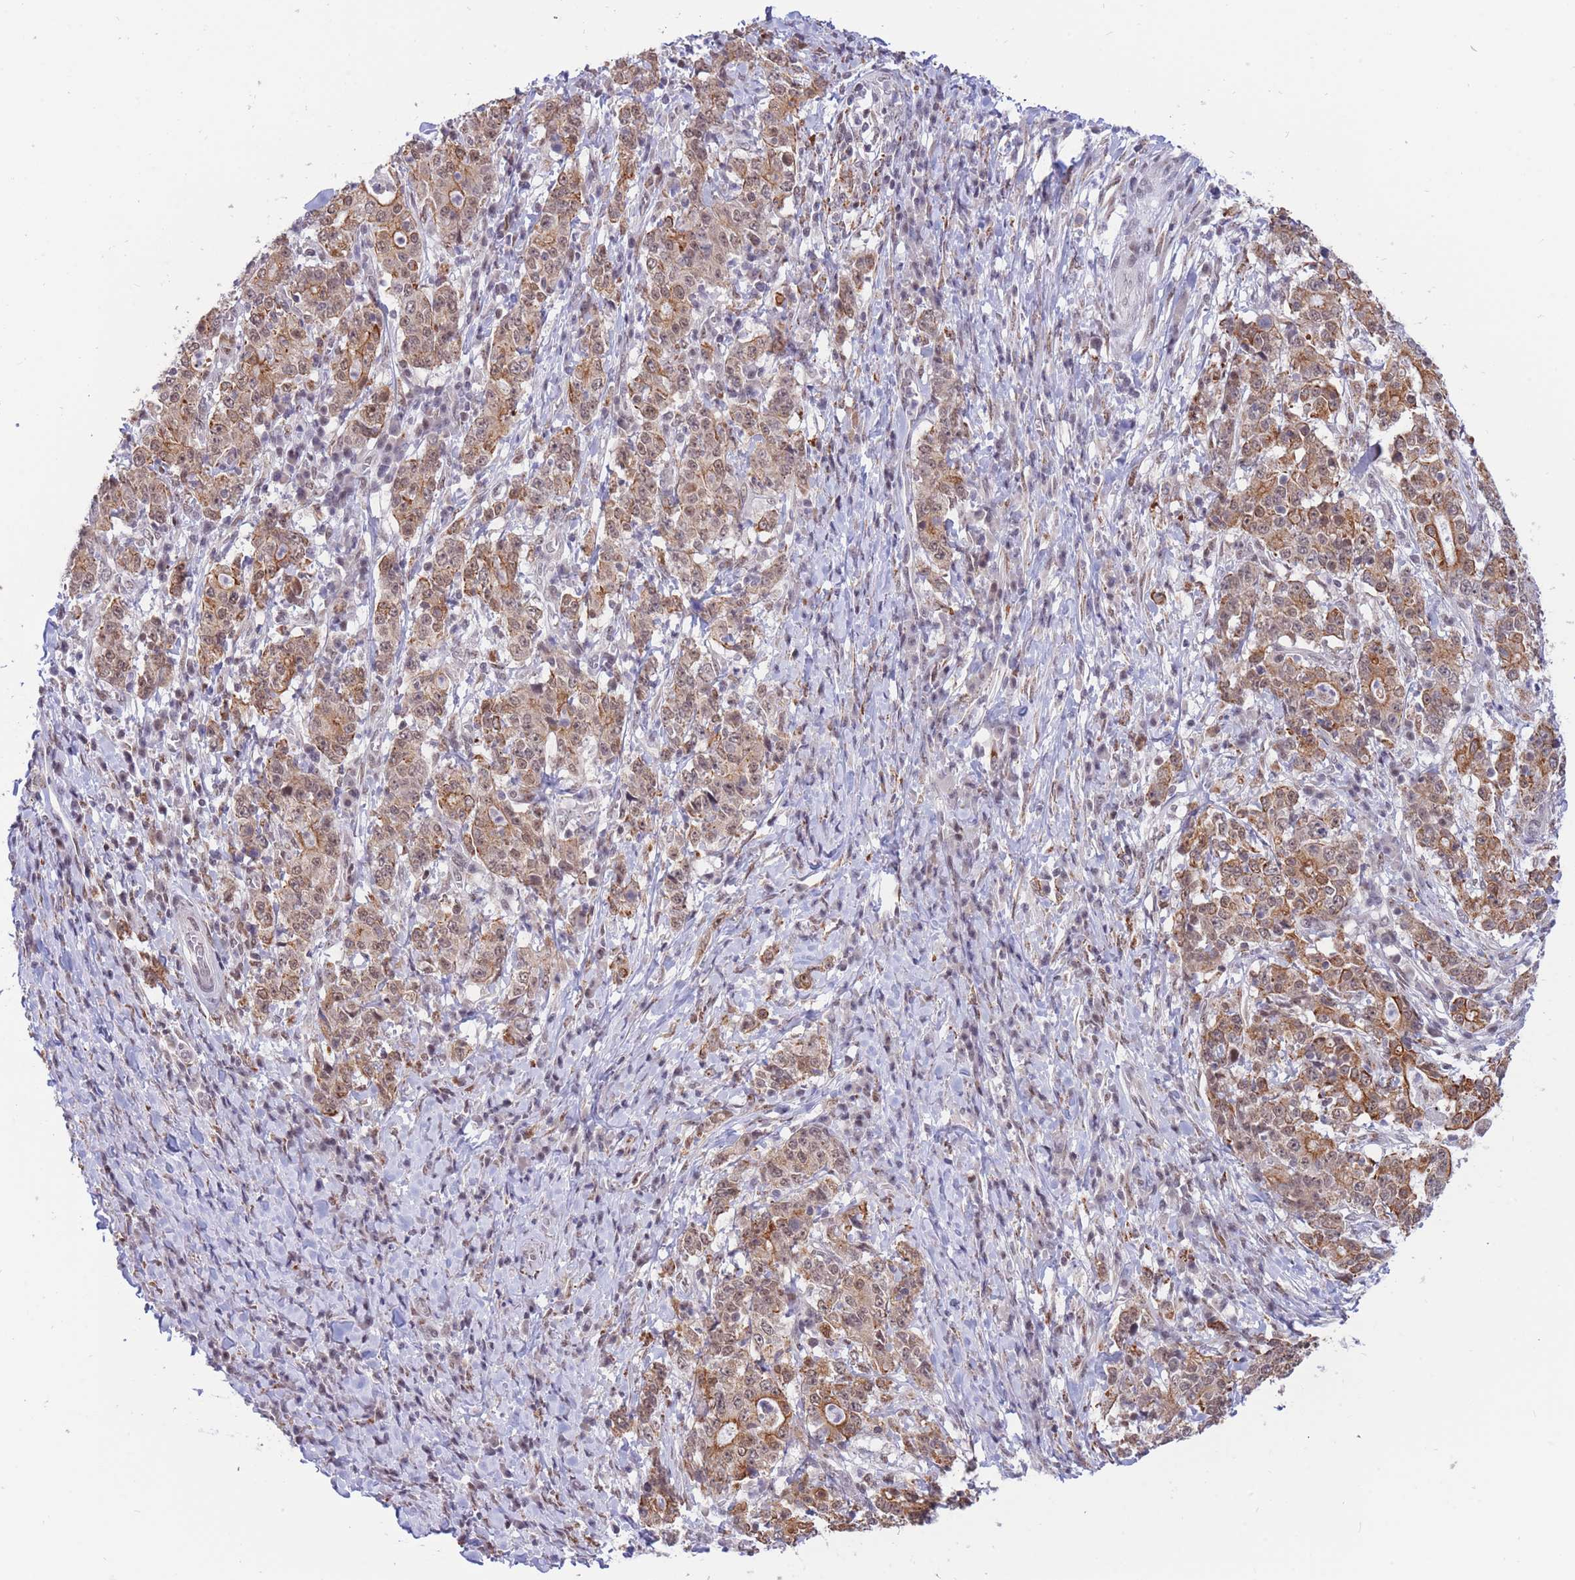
{"staining": {"intensity": "moderate", "quantity": ">75%", "location": "cytoplasmic/membranous,nuclear"}, "tissue": "stomach cancer", "cell_type": "Tumor cells", "image_type": "cancer", "snomed": [{"axis": "morphology", "description": "Normal tissue, NOS"}, {"axis": "morphology", "description": "Adenocarcinoma, NOS"}, {"axis": "topography", "description": "Stomach, upper"}, {"axis": "topography", "description": "Stomach"}], "caption": "Human stomach cancer (adenocarcinoma) stained for a protein (brown) displays moderate cytoplasmic/membranous and nuclear positive staining in about >75% of tumor cells.", "gene": "TARBP2", "patient": {"sex": "male", "age": 59}}